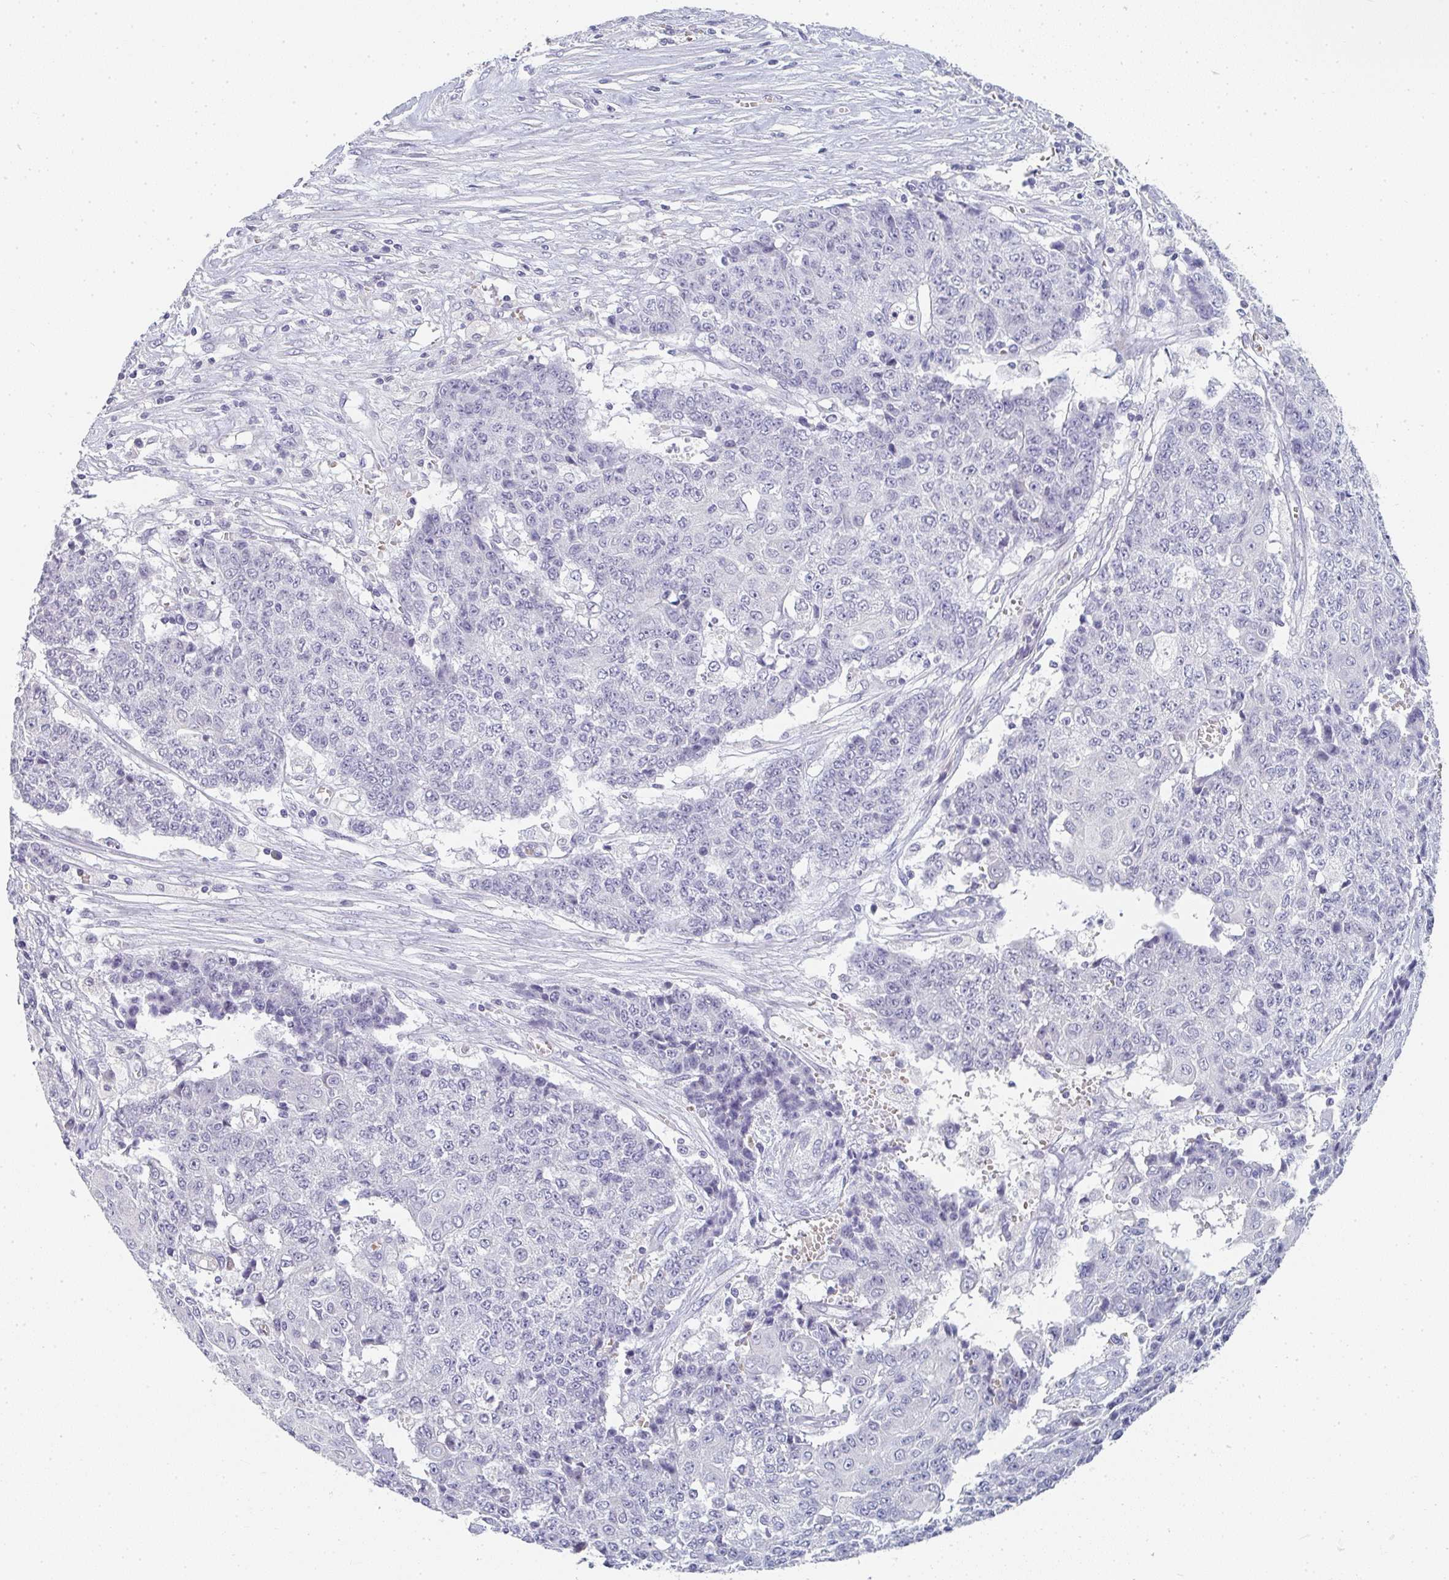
{"staining": {"intensity": "negative", "quantity": "none", "location": "none"}, "tissue": "ovarian cancer", "cell_type": "Tumor cells", "image_type": "cancer", "snomed": [{"axis": "morphology", "description": "Carcinoma, endometroid"}, {"axis": "topography", "description": "Ovary"}], "caption": "There is no significant staining in tumor cells of ovarian cancer. (DAB (3,3'-diaminobenzidine) immunohistochemistry (IHC) with hematoxylin counter stain).", "gene": "NEU2", "patient": {"sex": "female", "age": 42}}